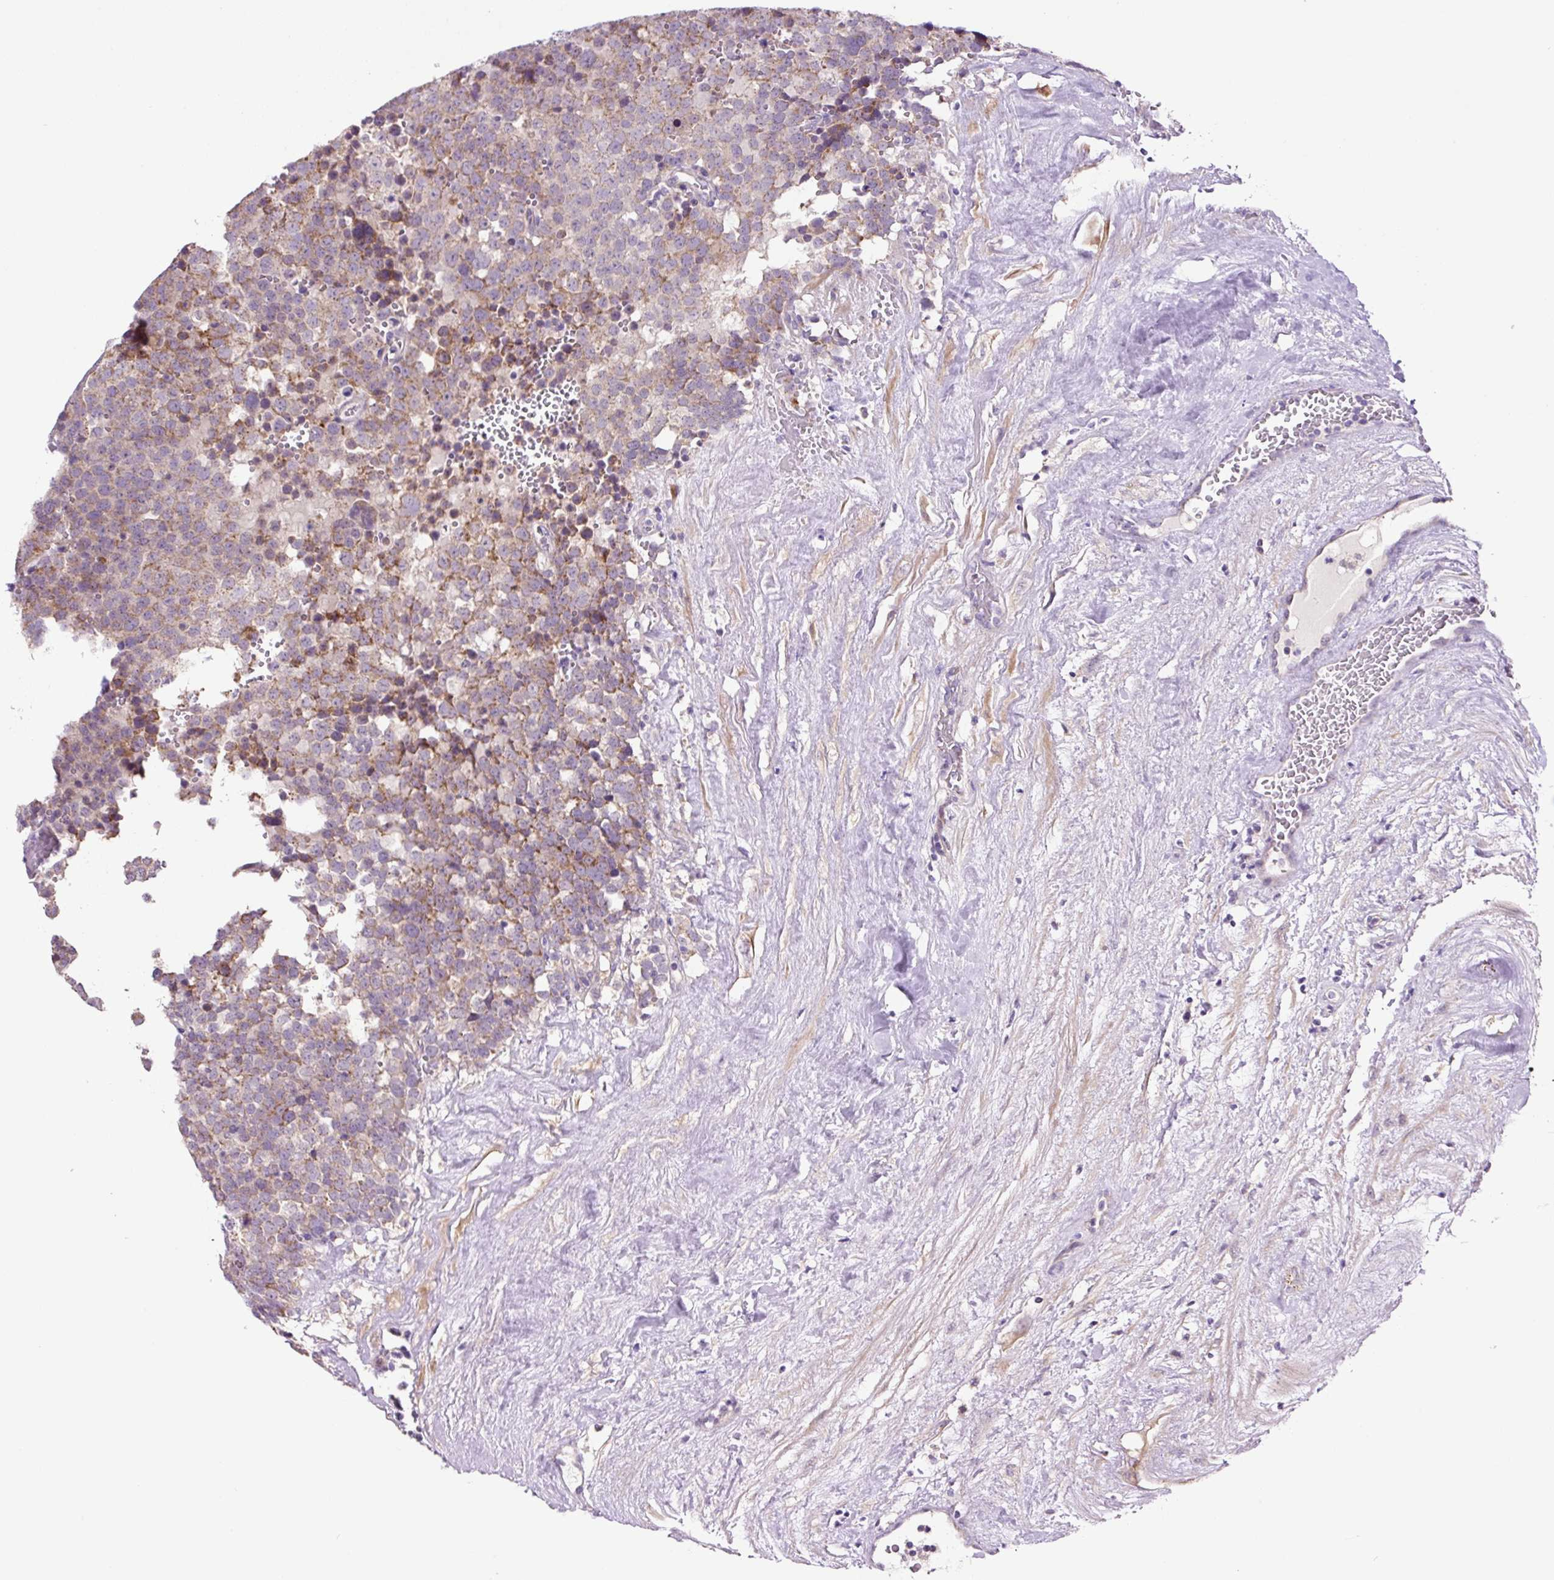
{"staining": {"intensity": "moderate", "quantity": ">75%", "location": "cytoplasmic/membranous"}, "tissue": "testis cancer", "cell_type": "Tumor cells", "image_type": "cancer", "snomed": [{"axis": "morphology", "description": "Seminoma, NOS"}, {"axis": "topography", "description": "Testis"}], "caption": "Testis seminoma stained with DAB (3,3'-diaminobenzidine) IHC exhibits medium levels of moderate cytoplasmic/membranous staining in about >75% of tumor cells. (brown staining indicates protein expression, while blue staining denotes nuclei).", "gene": "OGDHL", "patient": {"sex": "male", "age": 71}}